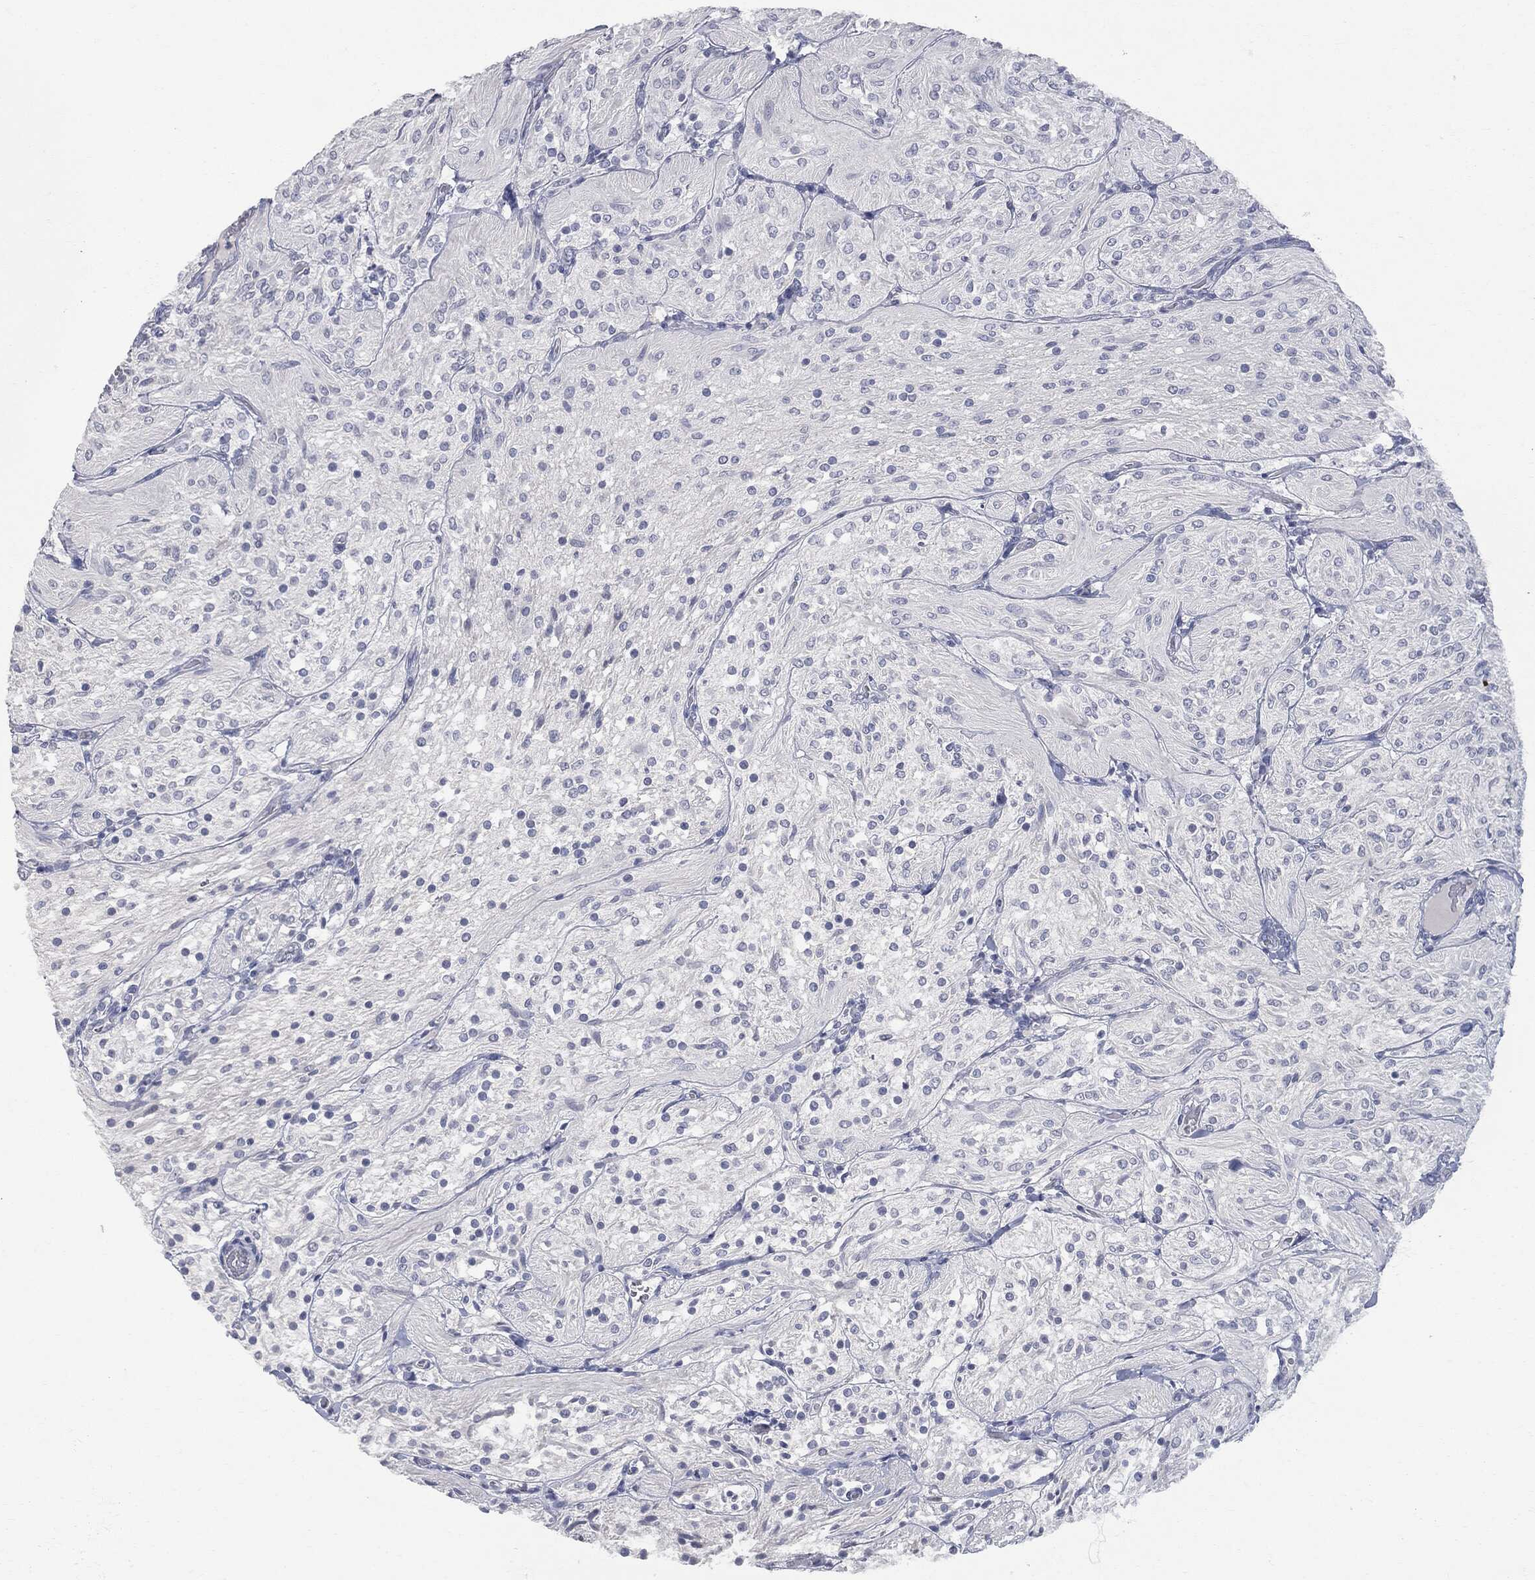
{"staining": {"intensity": "negative", "quantity": "none", "location": "none"}, "tissue": "glioma", "cell_type": "Tumor cells", "image_type": "cancer", "snomed": [{"axis": "morphology", "description": "Glioma, malignant, Low grade"}, {"axis": "topography", "description": "Brain"}], "caption": "This is a photomicrograph of immunohistochemistry staining of glioma, which shows no staining in tumor cells.", "gene": "UBE2C", "patient": {"sex": "male", "age": 3}}